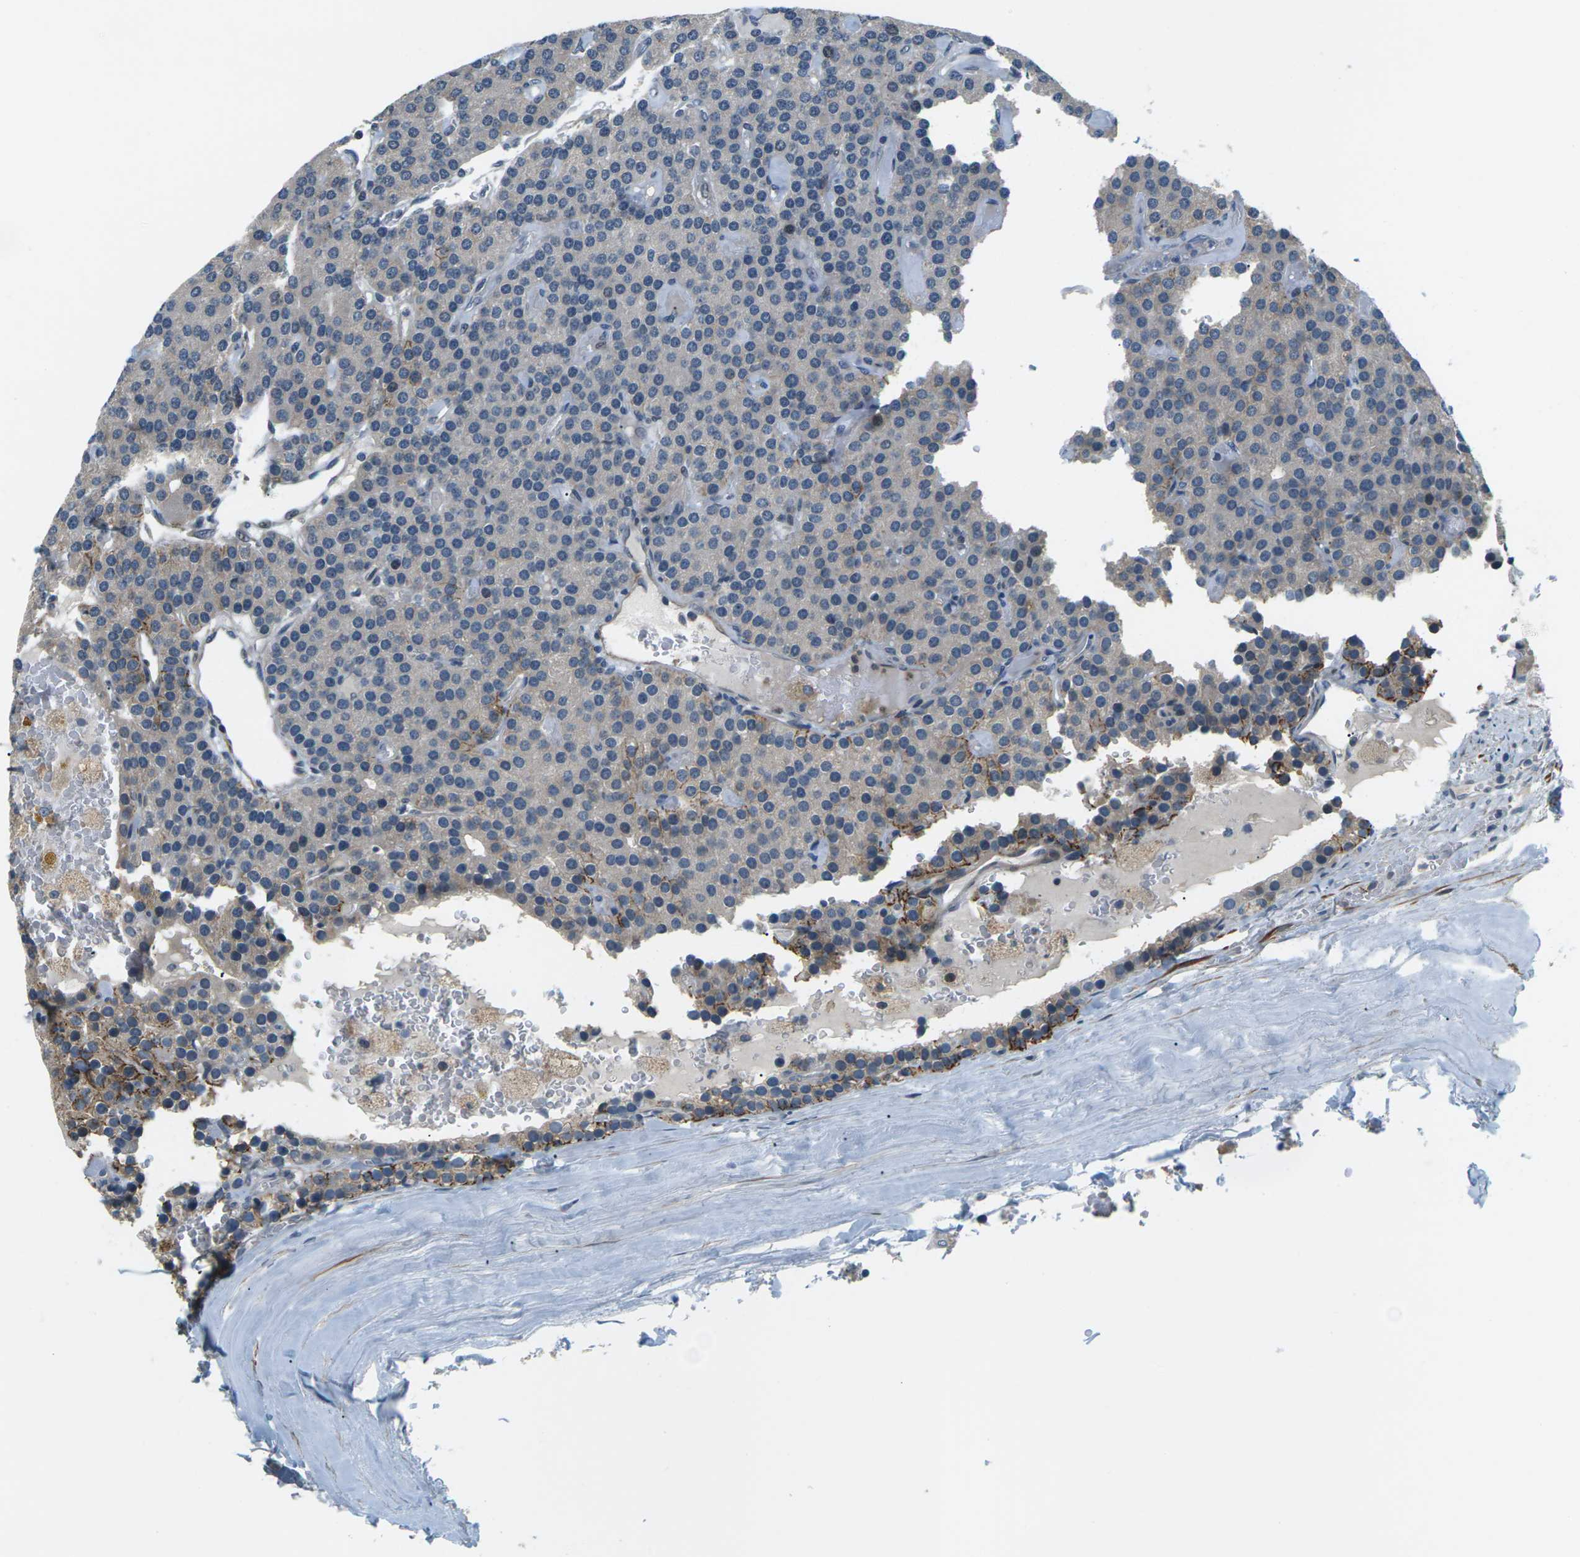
{"staining": {"intensity": "moderate", "quantity": "25%-75%", "location": "cytoplasmic/membranous"}, "tissue": "parathyroid gland", "cell_type": "Glandular cells", "image_type": "normal", "snomed": [{"axis": "morphology", "description": "Normal tissue, NOS"}, {"axis": "morphology", "description": "Adenoma, NOS"}, {"axis": "topography", "description": "Parathyroid gland"}], "caption": "Protein staining by immunohistochemistry reveals moderate cytoplasmic/membranous staining in approximately 25%-75% of glandular cells in unremarkable parathyroid gland.", "gene": "SLC13A3", "patient": {"sex": "female", "age": 86}}